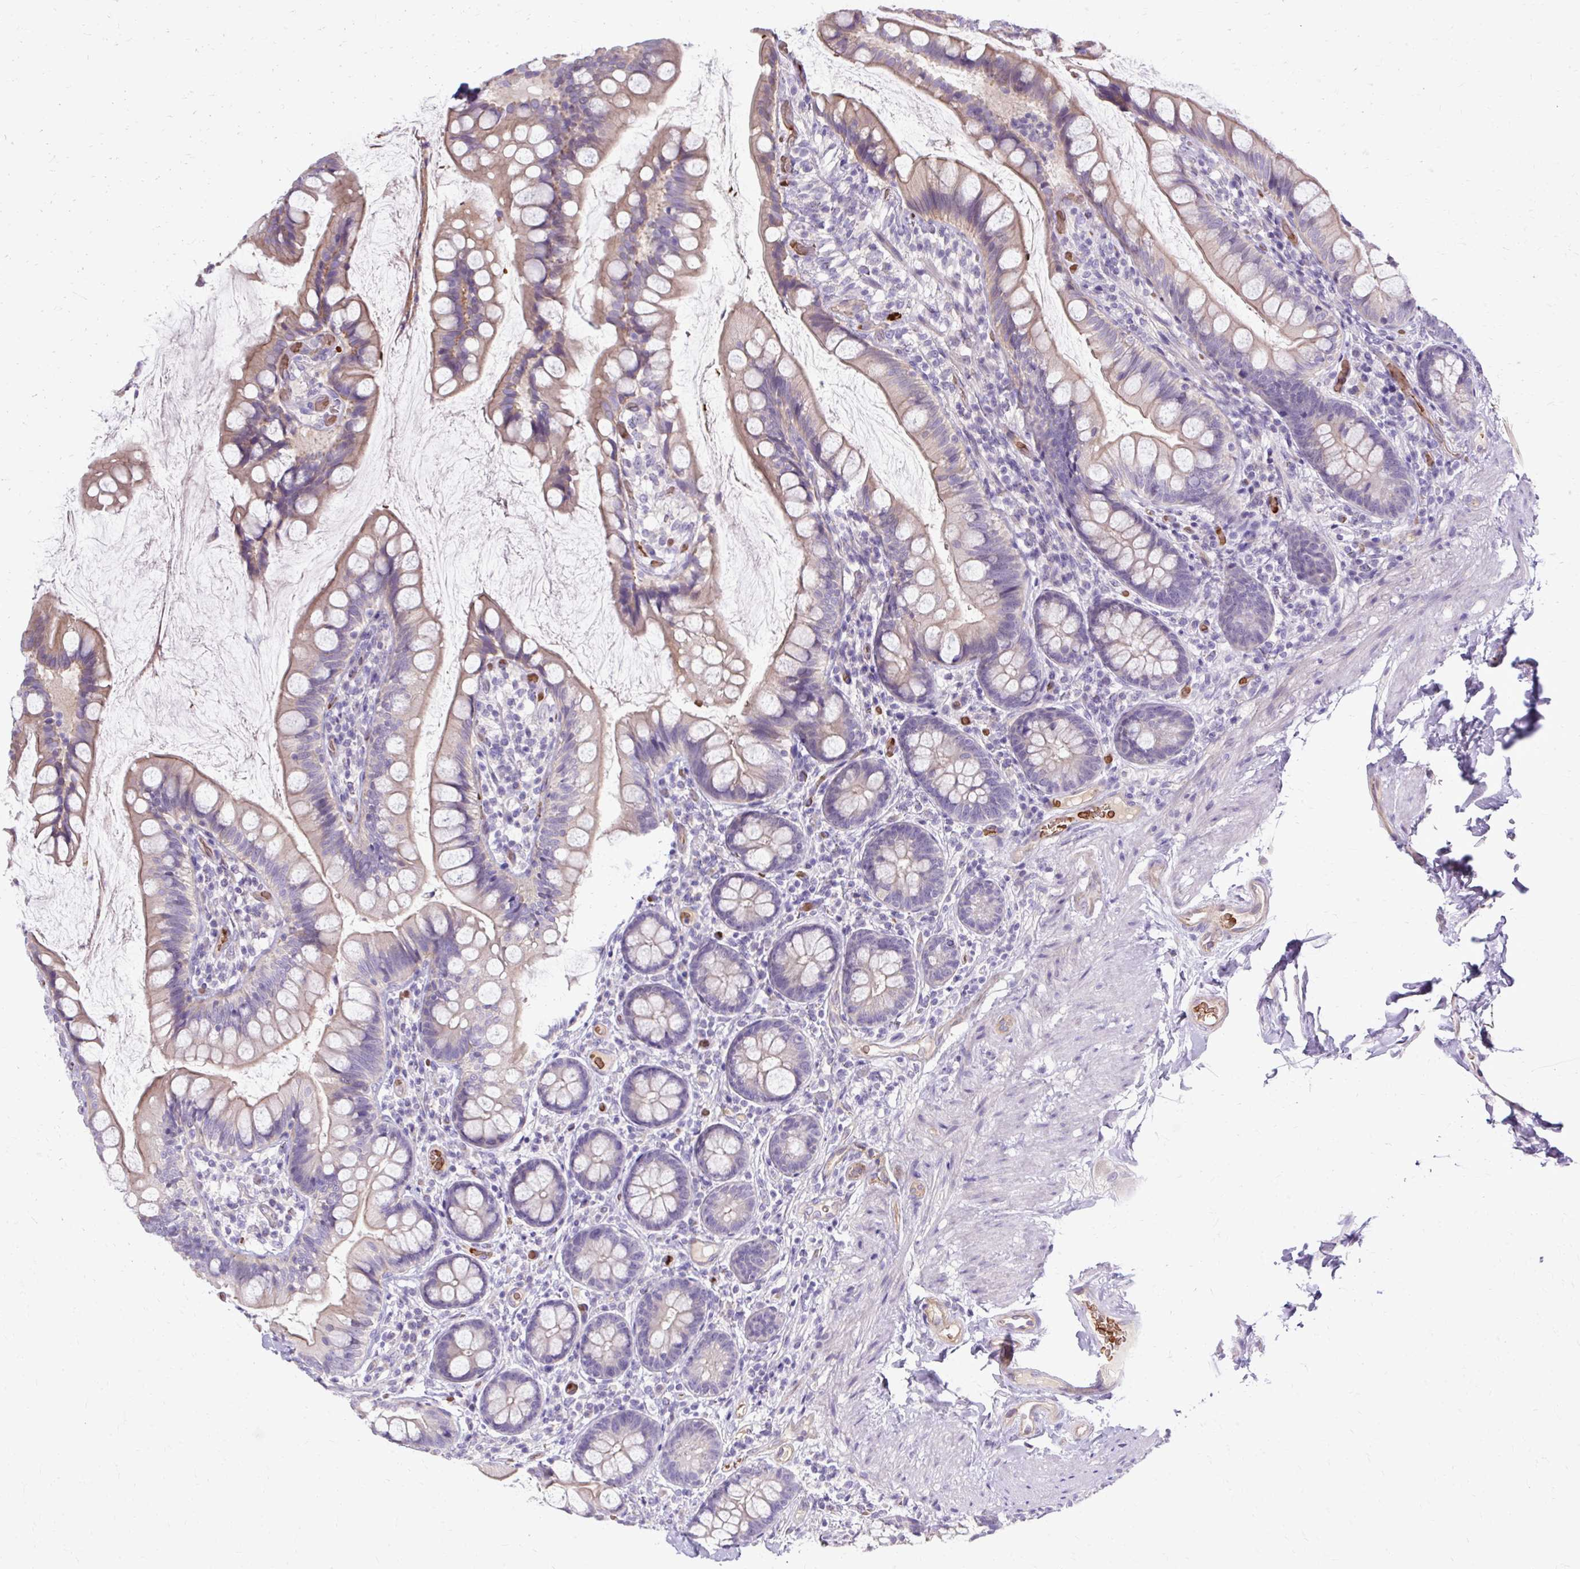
{"staining": {"intensity": "moderate", "quantity": "<25%", "location": "cytoplasmic/membranous"}, "tissue": "small intestine", "cell_type": "Glandular cells", "image_type": "normal", "snomed": [{"axis": "morphology", "description": "Normal tissue, NOS"}, {"axis": "topography", "description": "Small intestine"}], "caption": "A brown stain shows moderate cytoplasmic/membranous staining of a protein in glandular cells of benign human small intestine. Nuclei are stained in blue.", "gene": "USHBP1", "patient": {"sex": "male", "age": 70}}